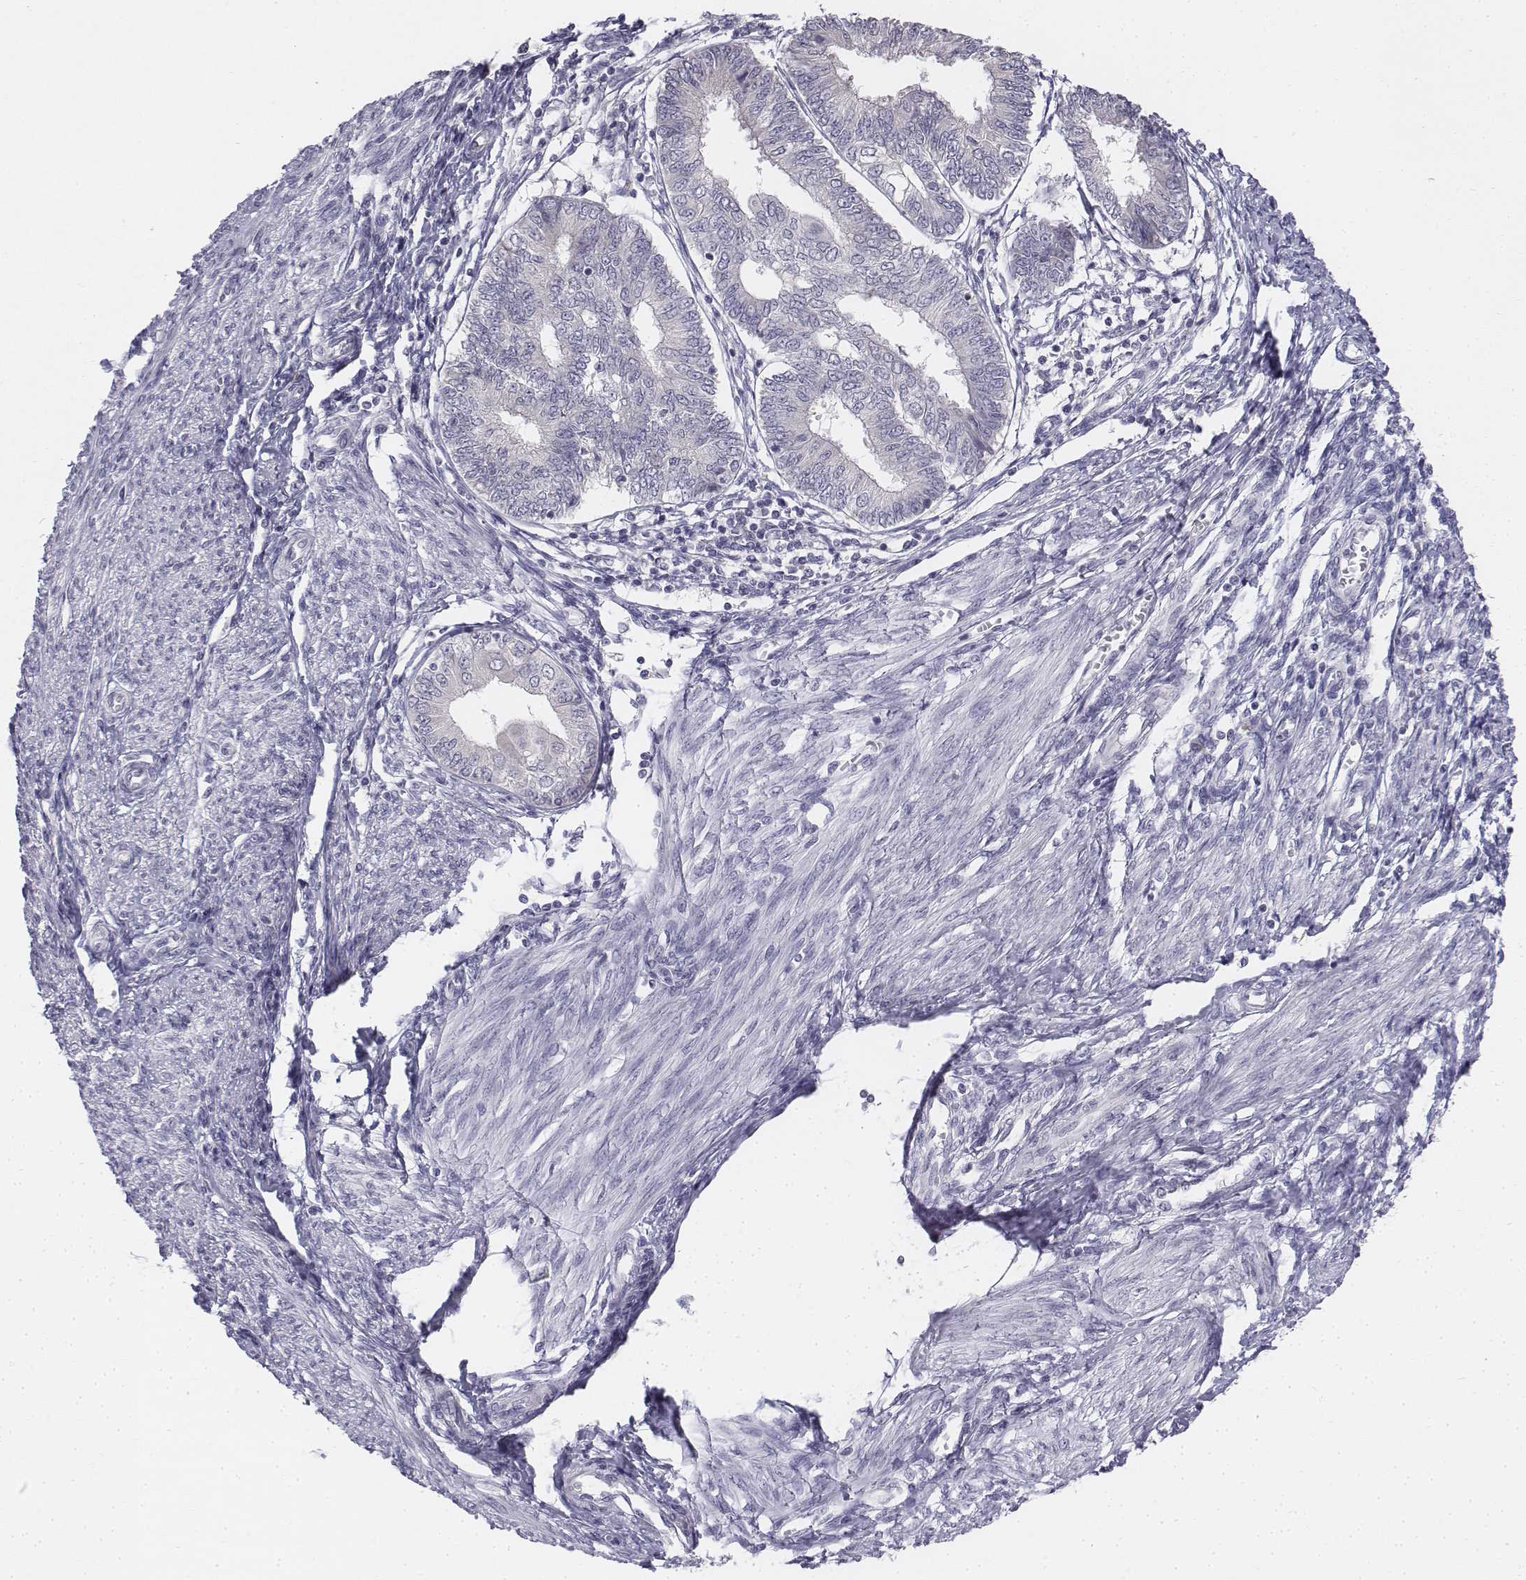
{"staining": {"intensity": "negative", "quantity": "none", "location": "none"}, "tissue": "endometrial cancer", "cell_type": "Tumor cells", "image_type": "cancer", "snomed": [{"axis": "morphology", "description": "Adenocarcinoma, NOS"}, {"axis": "topography", "description": "Endometrium"}], "caption": "An immunohistochemistry (IHC) histopathology image of adenocarcinoma (endometrial) is shown. There is no staining in tumor cells of adenocarcinoma (endometrial).", "gene": "PENK", "patient": {"sex": "female", "age": 68}}